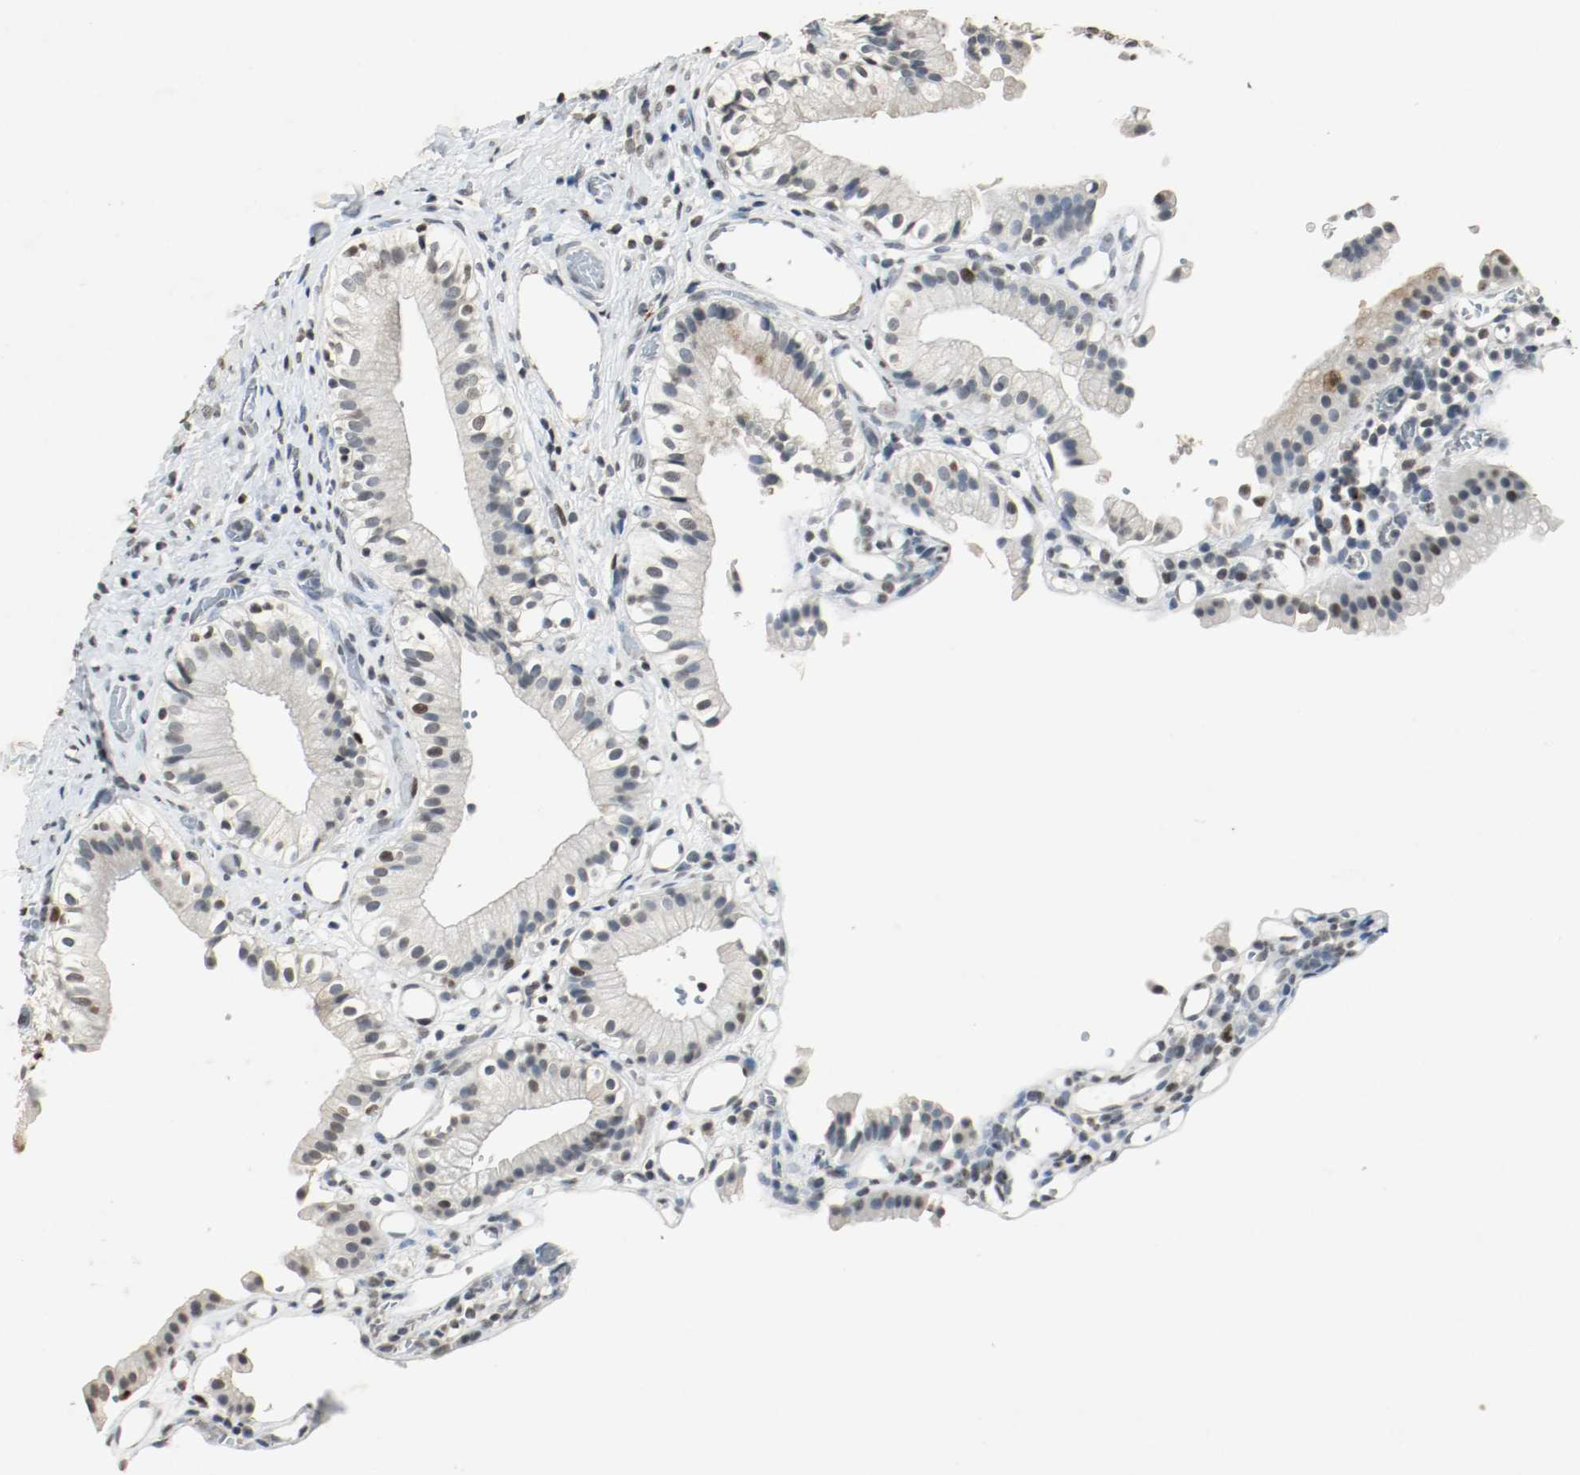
{"staining": {"intensity": "moderate", "quantity": "<25%", "location": "nuclear"}, "tissue": "gallbladder", "cell_type": "Glandular cells", "image_type": "normal", "snomed": [{"axis": "morphology", "description": "Normal tissue, NOS"}, {"axis": "topography", "description": "Gallbladder"}], "caption": "This image displays immunohistochemistry (IHC) staining of unremarkable human gallbladder, with low moderate nuclear staining in approximately <25% of glandular cells.", "gene": "DNMT1", "patient": {"sex": "male", "age": 65}}